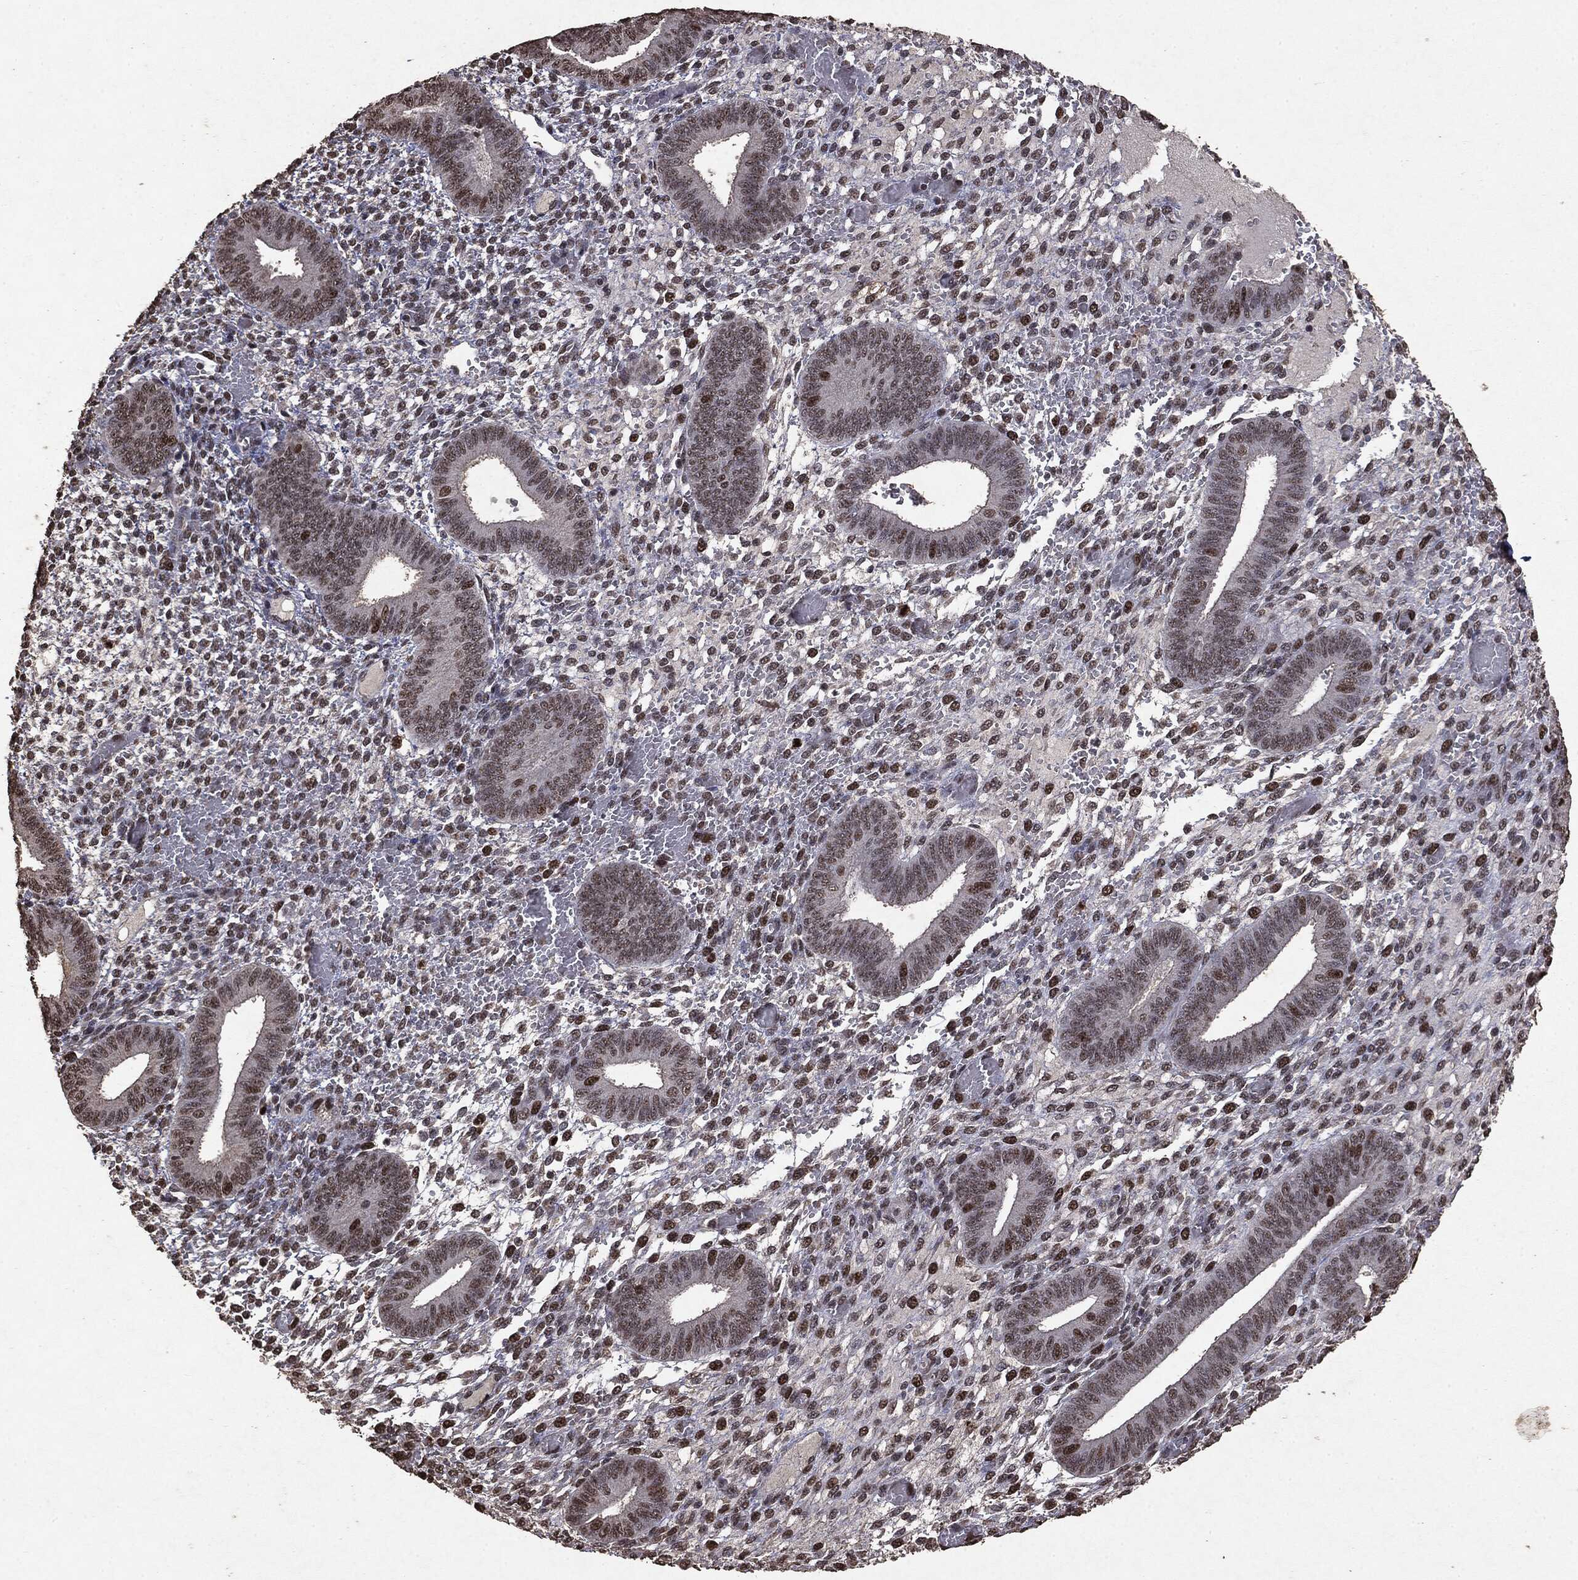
{"staining": {"intensity": "strong", "quantity": "<25%", "location": "nuclear"}, "tissue": "endometrium", "cell_type": "Cells in endometrial stroma", "image_type": "normal", "snomed": [{"axis": "morphology", "description": "Normal tissue, NOS"}, {"axis": "topography", "description": "Endometrium"}], "caption": "DAB (3,3'-diaminobenzidine) immunohistochemical staining of unremarkable human endometrium demonstrates strong nuclear protein staining in approximately <25% of cells in endometrial stroma. The protein of interest is shown in brown color, while the nuclei are stained blue.", "gene": "RAD18", "patient": {"sex": "female", "age": 42}}